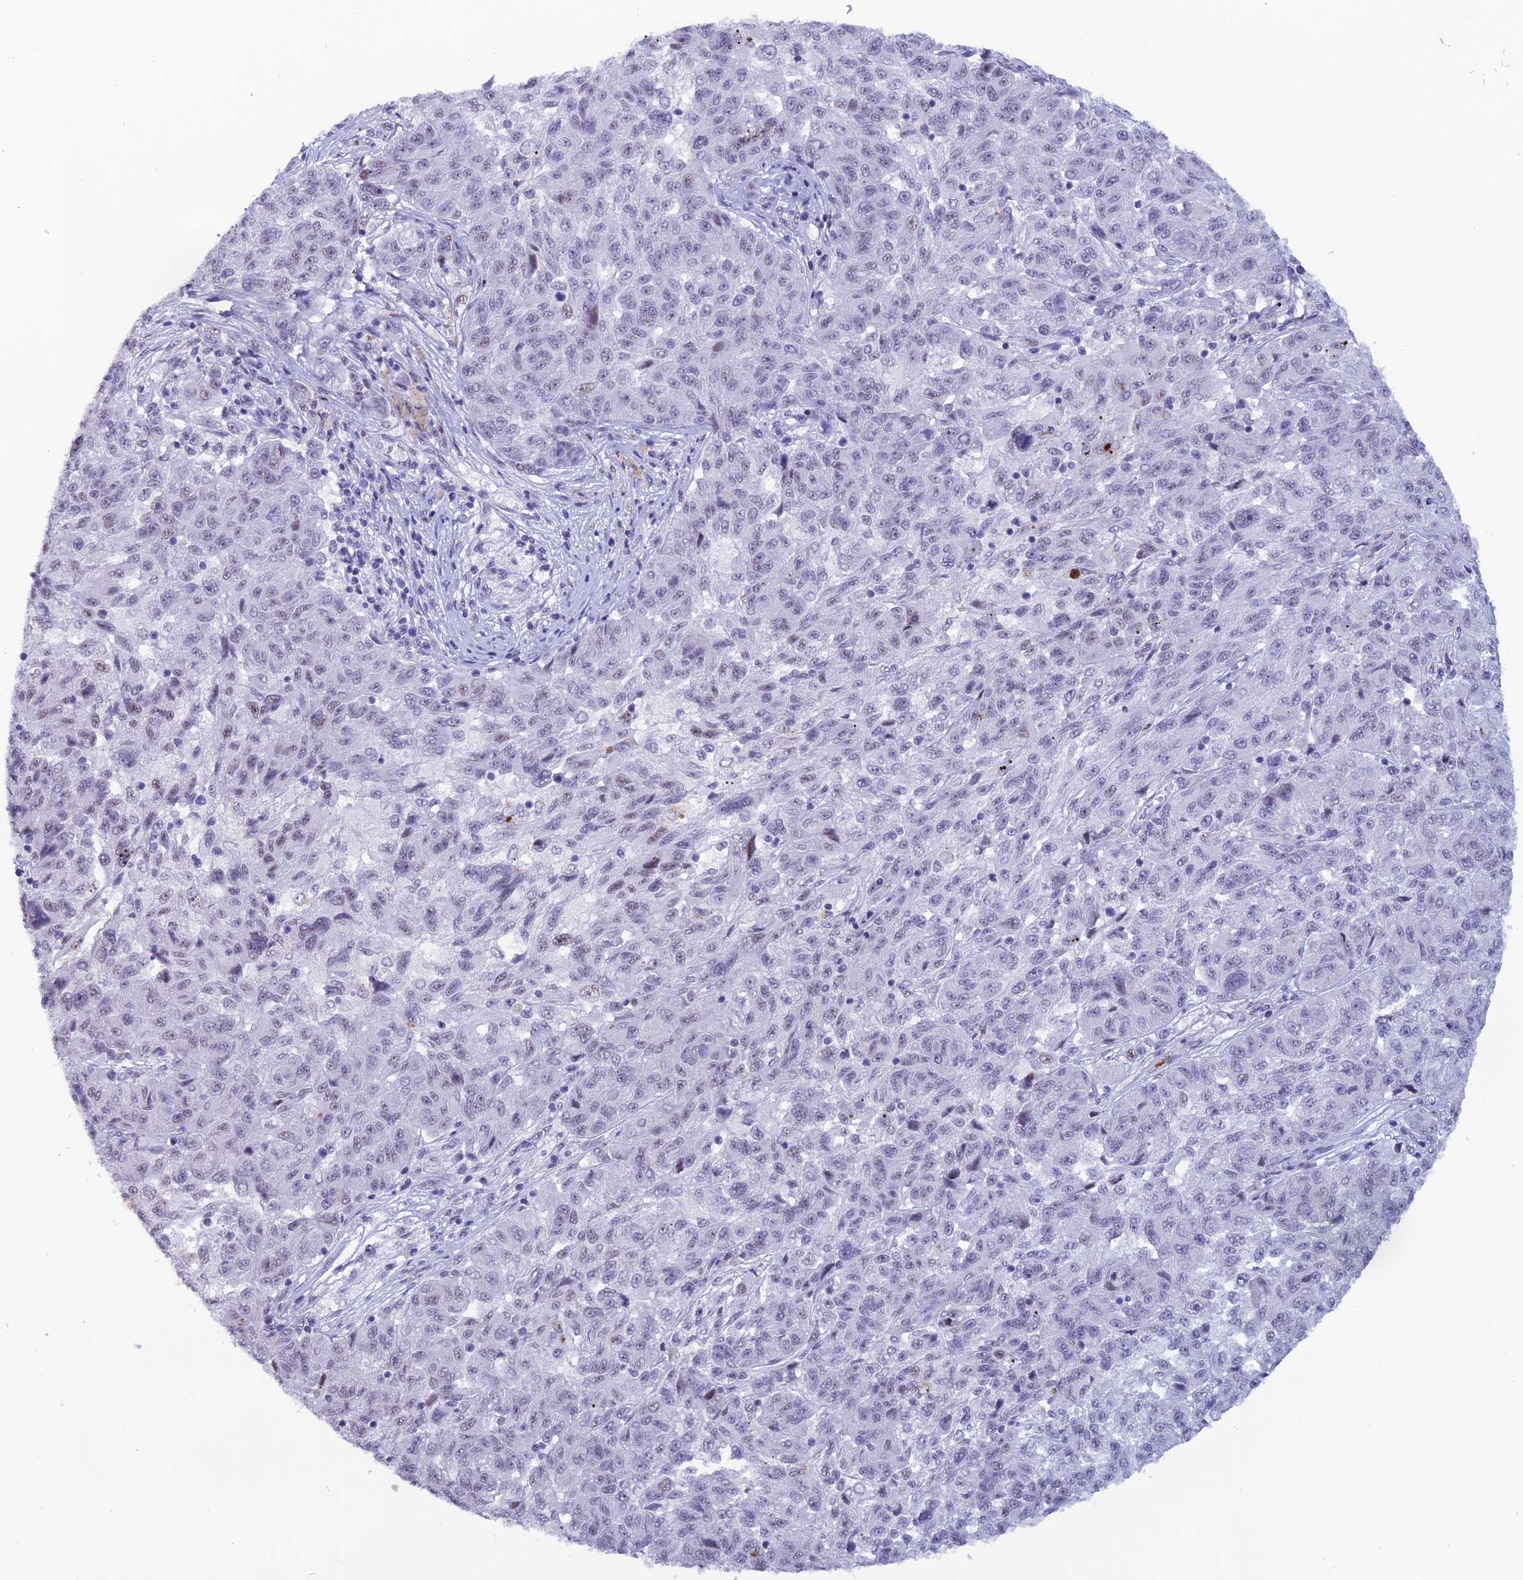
{"staining": {"intensity": "negative", "quantity": "none", "location": "none"}, "tissue": "melanoma", "cell_type": "Tumor cells", "image_type": "cancer", "snomed": [{"axis": "morphology", "description": "Malignant melanoma, NOS"}, {"axis": "topography", "description": "Skin"}], "caption": "High power microscopy histopathology image of an IHC micrograph of malignant melanoma, revealing no significant positivity in tumor cells.", "gene": "MFSD2B", "patient": {"sex": "male", "age": 53}}